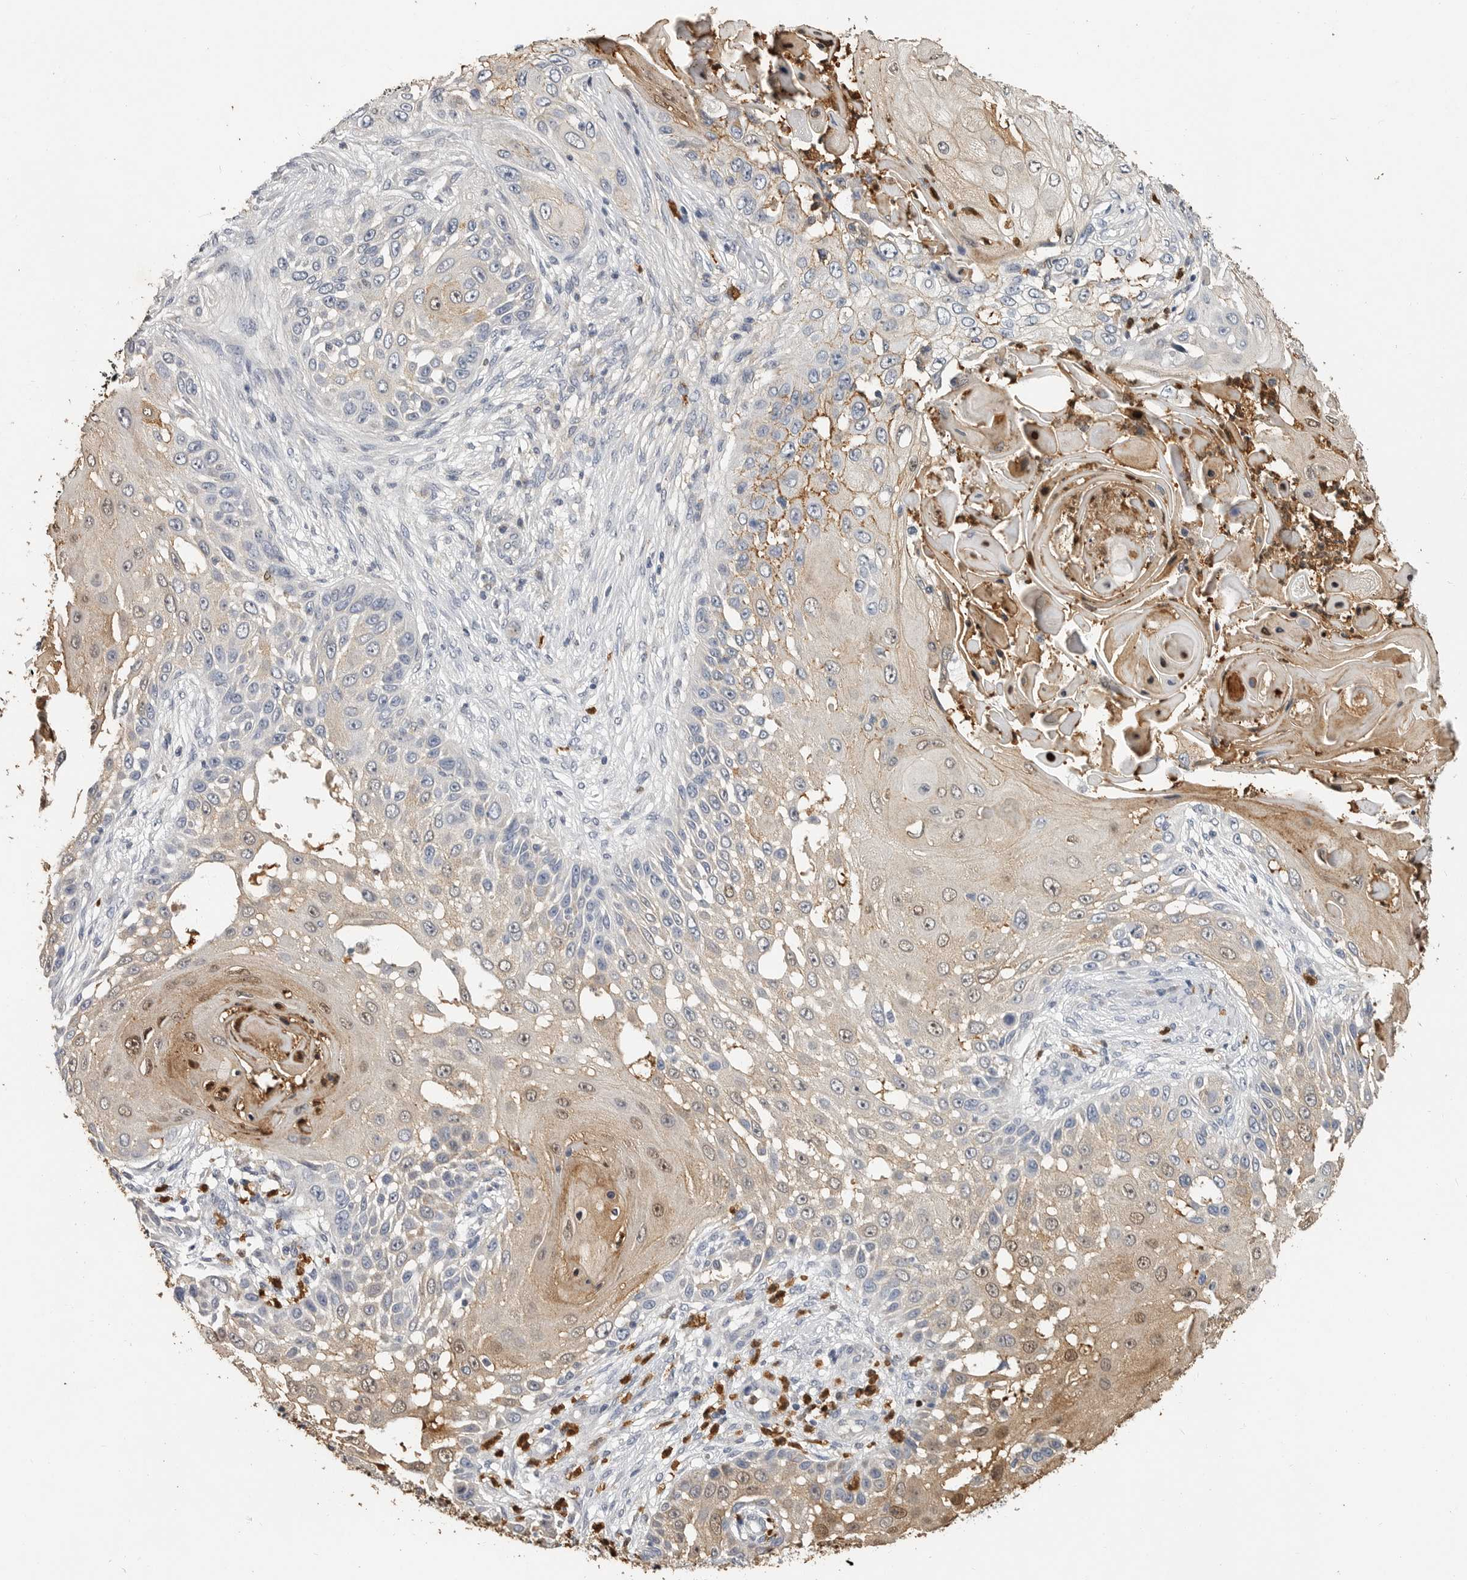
{"staining": {"intensity": "weak", "quantity": ">75%", "location": "cytoplasmic/membranous"}, "tissue": "skin cancer", "cell_type": "Tumor cells", "image_type": "cancer", "snomed": [{"axis": "morphology", "description": "Squamous cell carcinoma, NOS"}, {"axis": "topography", "description": "Skin"}], "caption": "Immunohistochemistry (IHC) (DAB (3,3'-diaminobenzidine)) staining of human skin cancer (squamous cell carcinoma) reveals weak cytoplasmic/membranous protein expression in about >75% of tumor cells. (DAB (3,3'-diaminobenzidine) IHC, brown staining for protein, blue staining for nuclei).", "gene": "LTBR", "patient": {"sex": "female", "age": 44}}